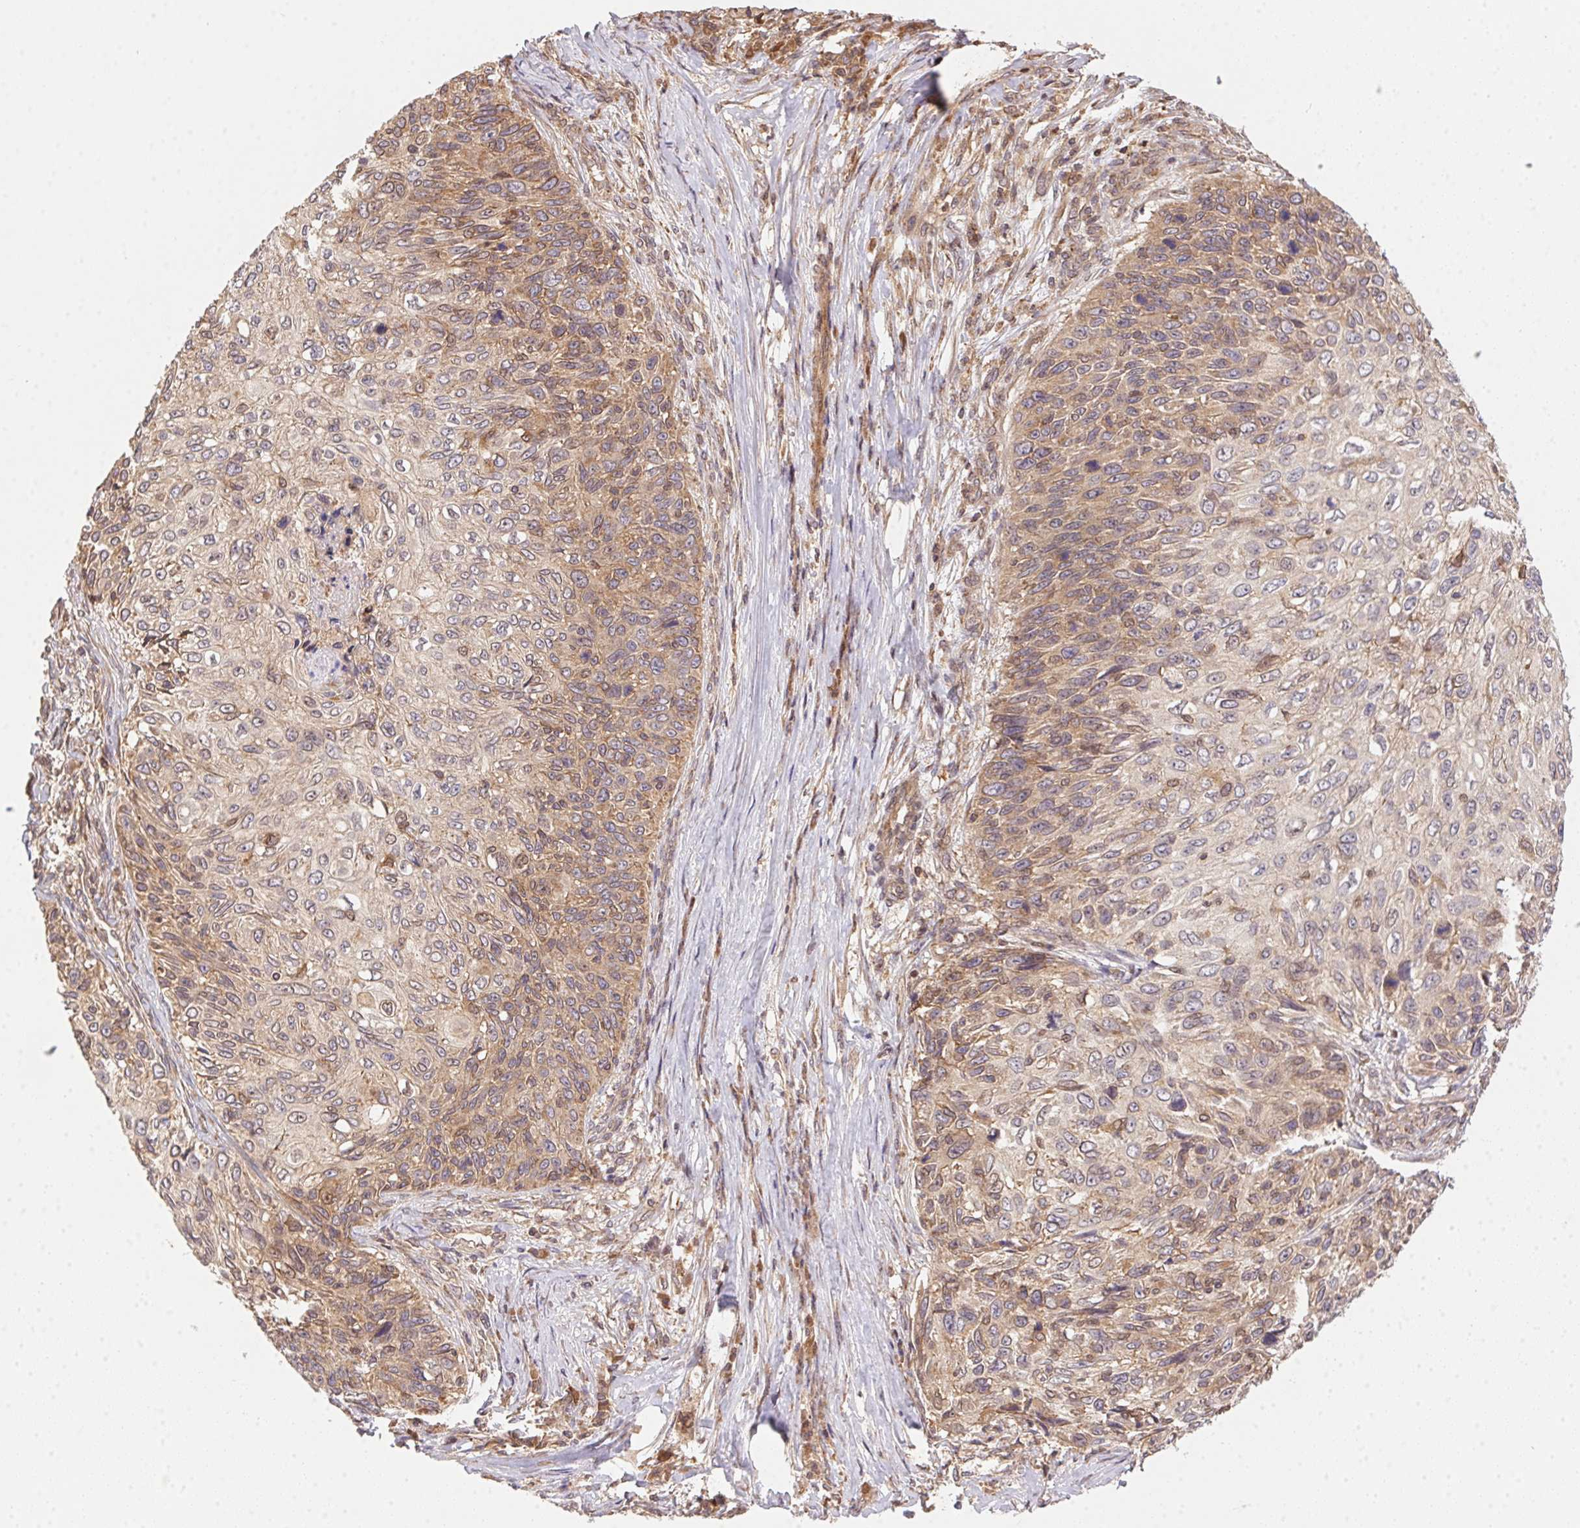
{"staining": {"intensity": "weak", "quantity": "25%-75%", "location": "cytoplasmic/membranous"}, "tissue": "skin cancer", "cell_type": "Tumor cells", "image_type": "cancer", "snomed": [{"axis": "morphology", "description": "Squamous cell carcinoma, NOS"}, {"axis": "topography", "description": "Skin"}], "caption": "About 25%-75% of tumor cells in human skin cancer (squamous cell carcinoma) exhibit weak cytoplasmic/membranous protein positivity as visualized by brown immunohistochemical staining.", "gene": "MEX3D", "patient": {"sex": "male", "age": 92}}